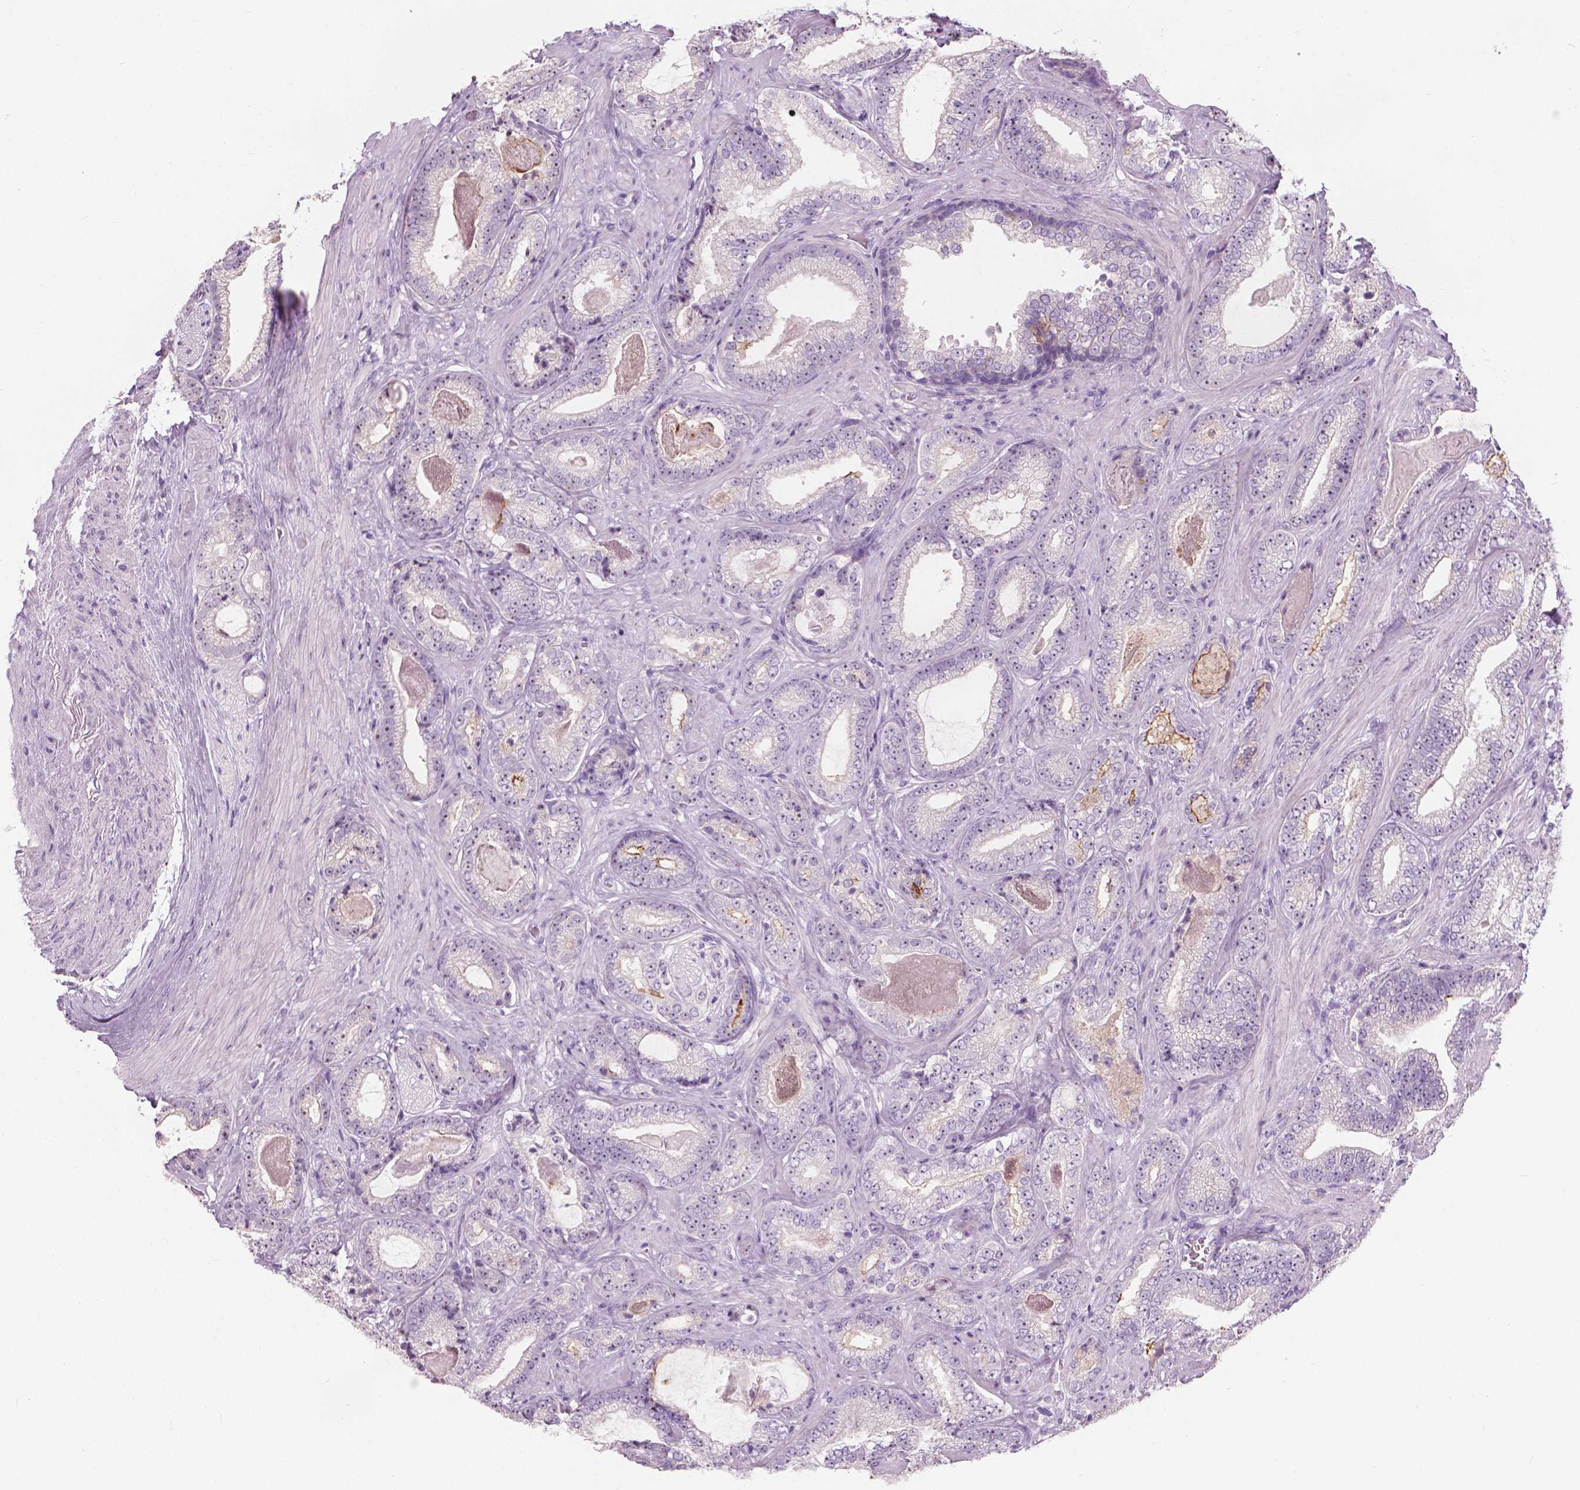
{"staining": {"intensity": "negative", "quantity": "none", "location": "none"}, "tissue": "prostate cancer", "cell_type": "Tumor cells", "image_type": "cancer", "snomed": [{"axis": "morphology", "description": "Adenocarcinoma, Low grade"}, {"axis": "topography", "description": "Prostate"}], "caption": "A high-resolution histopathology image shows IHC staining of prostate cancer (adenocarcinoma (low-grade)), which reveals no significant expression in tumor cells.", "gene": "GPRC5A", "patient": {"sex": "male", "age": 61}}